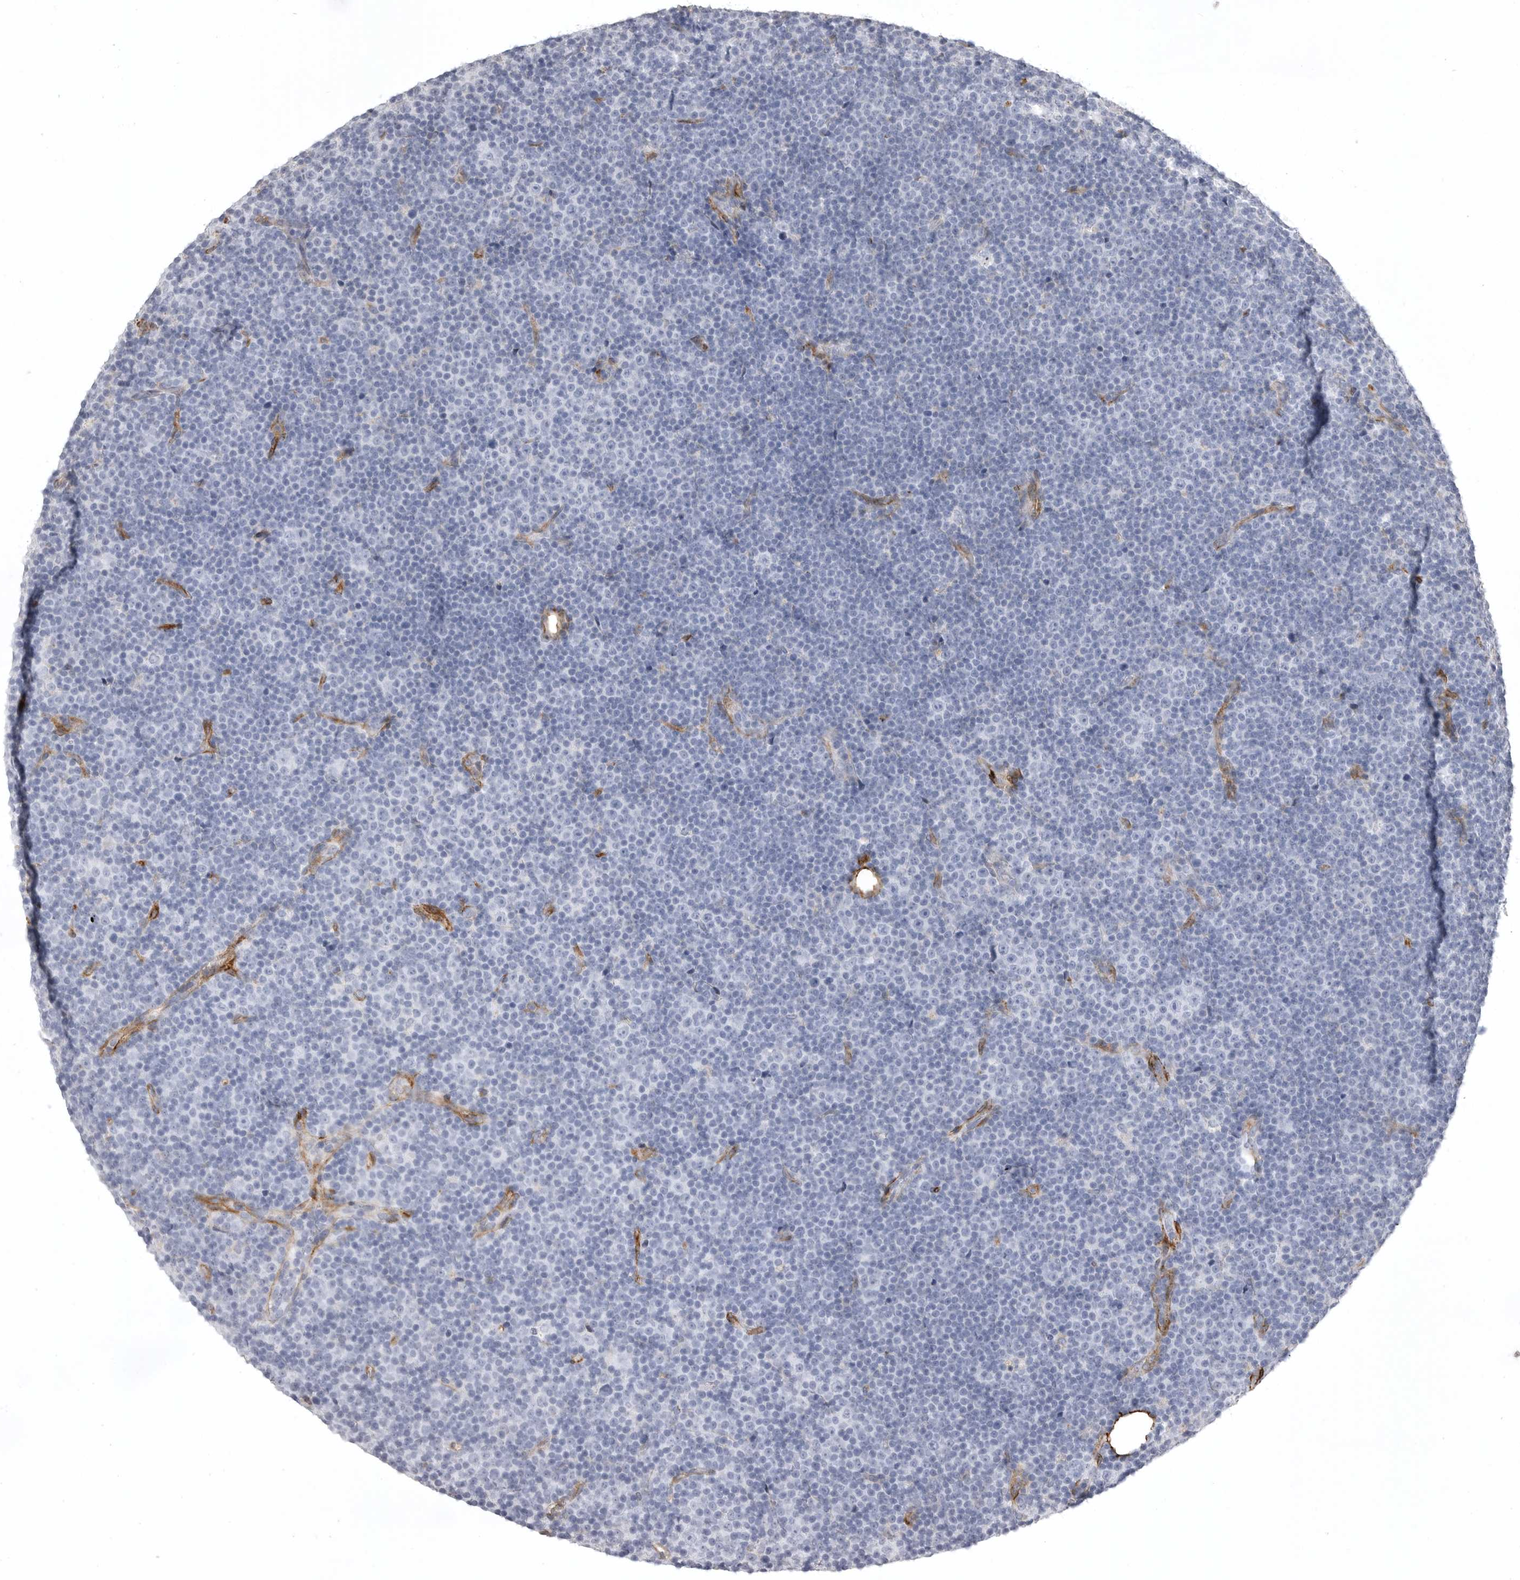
{"staining": {"intensity": "negative", "quantity": "none", "location": "none"}, "tissue": "lymphoma", "cell_type": "Tumor cells", "image_type": "cancer", "snomed": [{"axis": "morphology", "description": "Malignant lymphoma, non-Hodgkin's type, Low grade"}, {"axis": "topography", "description": "Lymph node"}], "caption": "High magnification brightfield microscopy of malignant lymphoma, non-Hodgkin's type (low-grade) stained with DAB (brown) and counterstained with hematoxylin (blue): tumor cells show no significant expression. (DAB immunohistochemistry (IHC), high magnification).", "gene": "AOC3", "patient": {"sex": "female", "age": 67}}